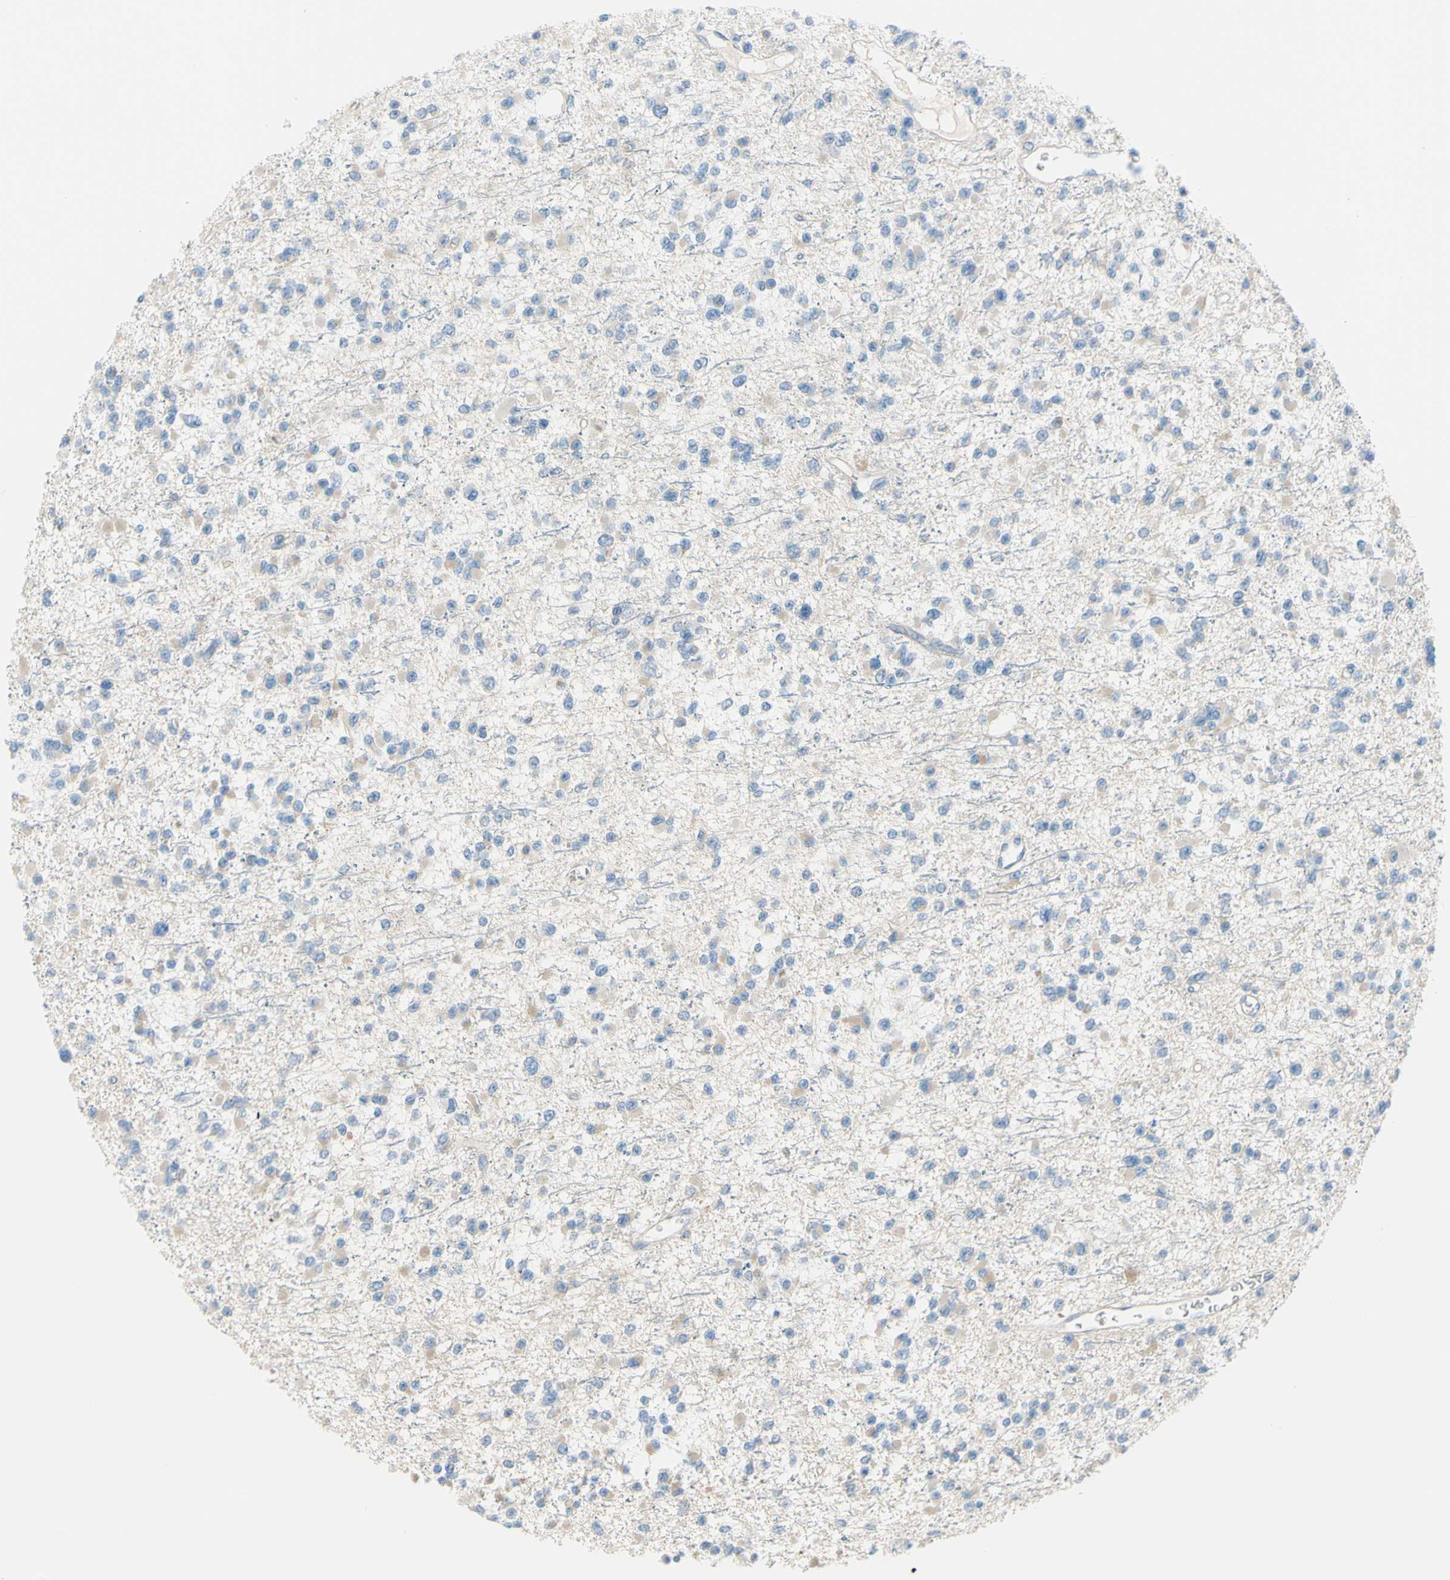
{"staining": {"intensity": "weak", "quantity": "<25%", "location": "cytoplasmic/membranous"}, "tissue": "glioma", "cell_type": "Tumor cells", "image_type": "cancer", "snomed": [{"axis": "morphology", "description": "Glioma, malignant, Low grade"}, {"axis": "topography", "description": "Brain"}], "caption": "Immunohistochemistry (IHC) of human glioma reveals no positivity in tumor cells.", "gene": "FRMD4B", "patient": {"sex": "female", "age": 22}}